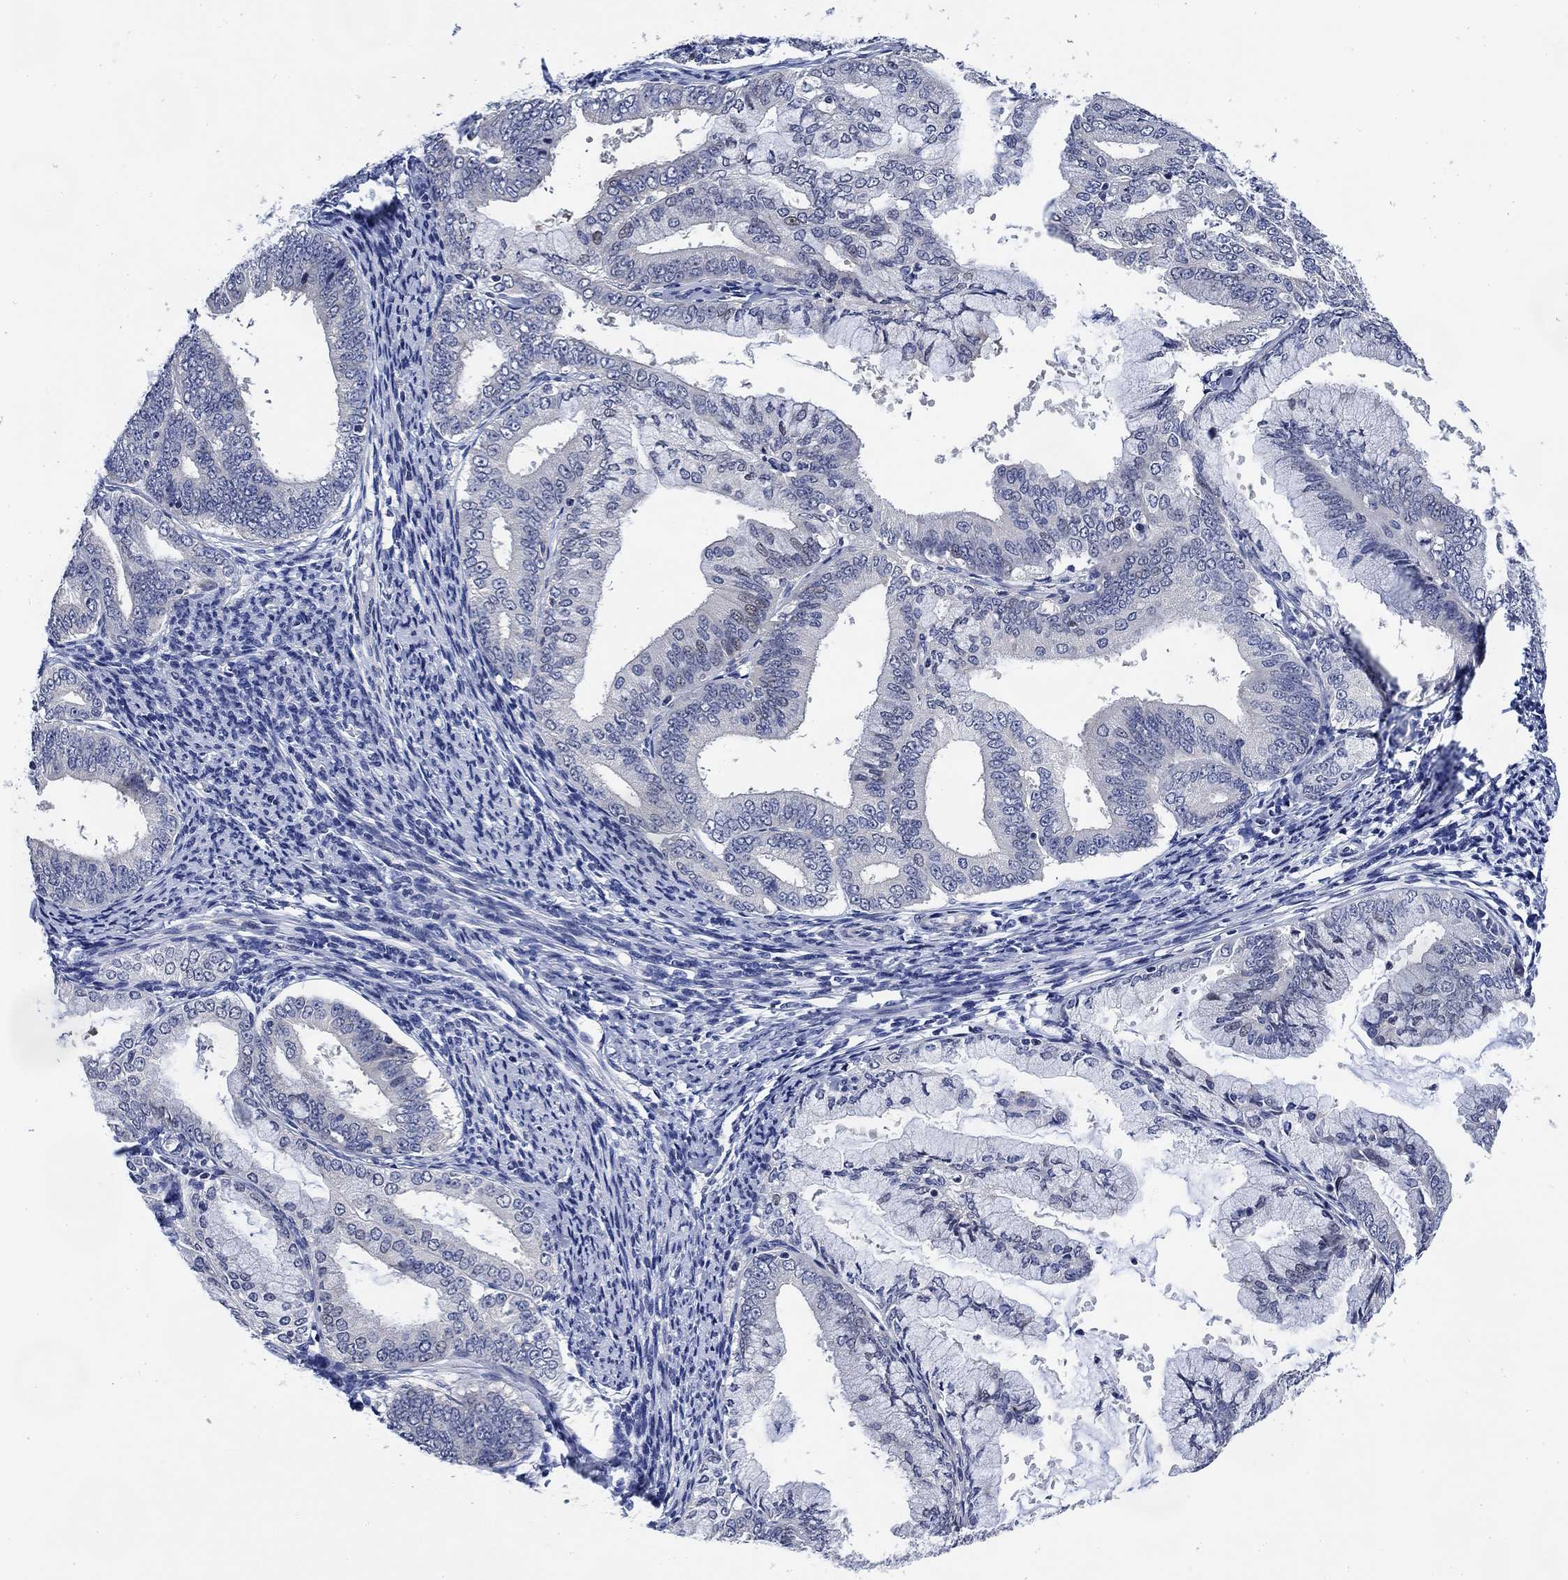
{"staining": {"intensity": "negative", "quantity": "none", "location": "none"}, "tissue": "endometrial cancer", "cell_type": "Tumor cells", "image_type": "cancer", "snomed": [{"axis": "morphology", "description": "Adenocarcinoma, NOS"}, {"axis": "topography", "description": "Endometrium"}], "caption": "Immunohistochemistry image of neoplastic tissue: human endometrial cancer stained with DAB demonstrates no significant protein staining in tumor cells. (DAB IHC with hematoxylin counter stain).", "gene": "DAZL", "patient": {"sex": "female", "age": 63}}